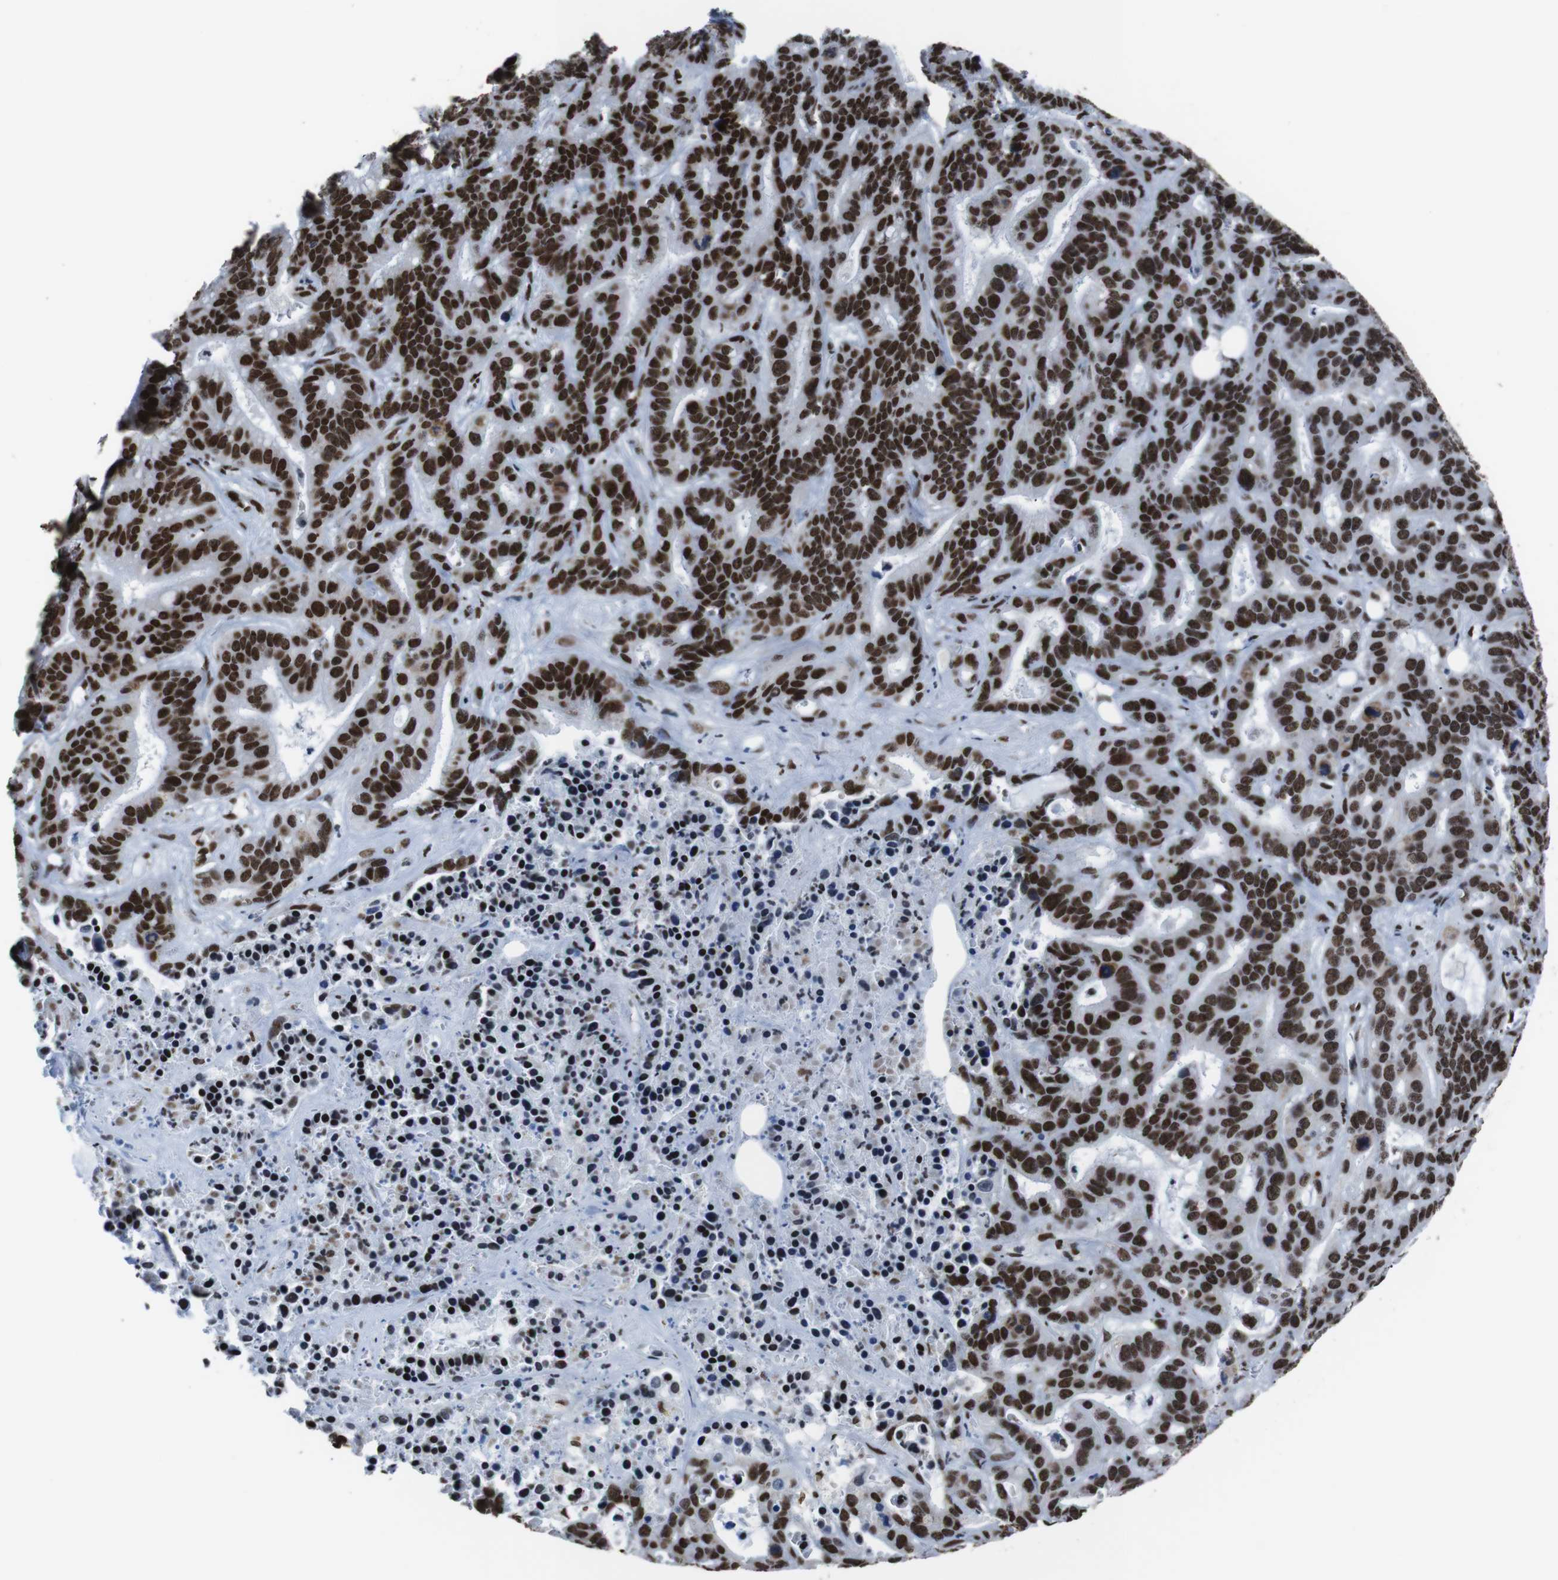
{"staining": {"intensity": "strong", "quantity": ">75%", "location": "nuclear"}, "tissue": "liver cancer", "cell_type": "Tumor cells", "image_type": "cancer", "snomed": [{"axis": "morphology", "description": "Cholangiocarcinoma"}, {"axis": "topography", "description": "Liver"}], "caption": "DAB immunohistochemical staining of human liver cancer displays strong nuclear protein positivity in about >75% of tumor cells.", "gene": "ROMO1", "patient": {"sex": "female", "age": 65}}